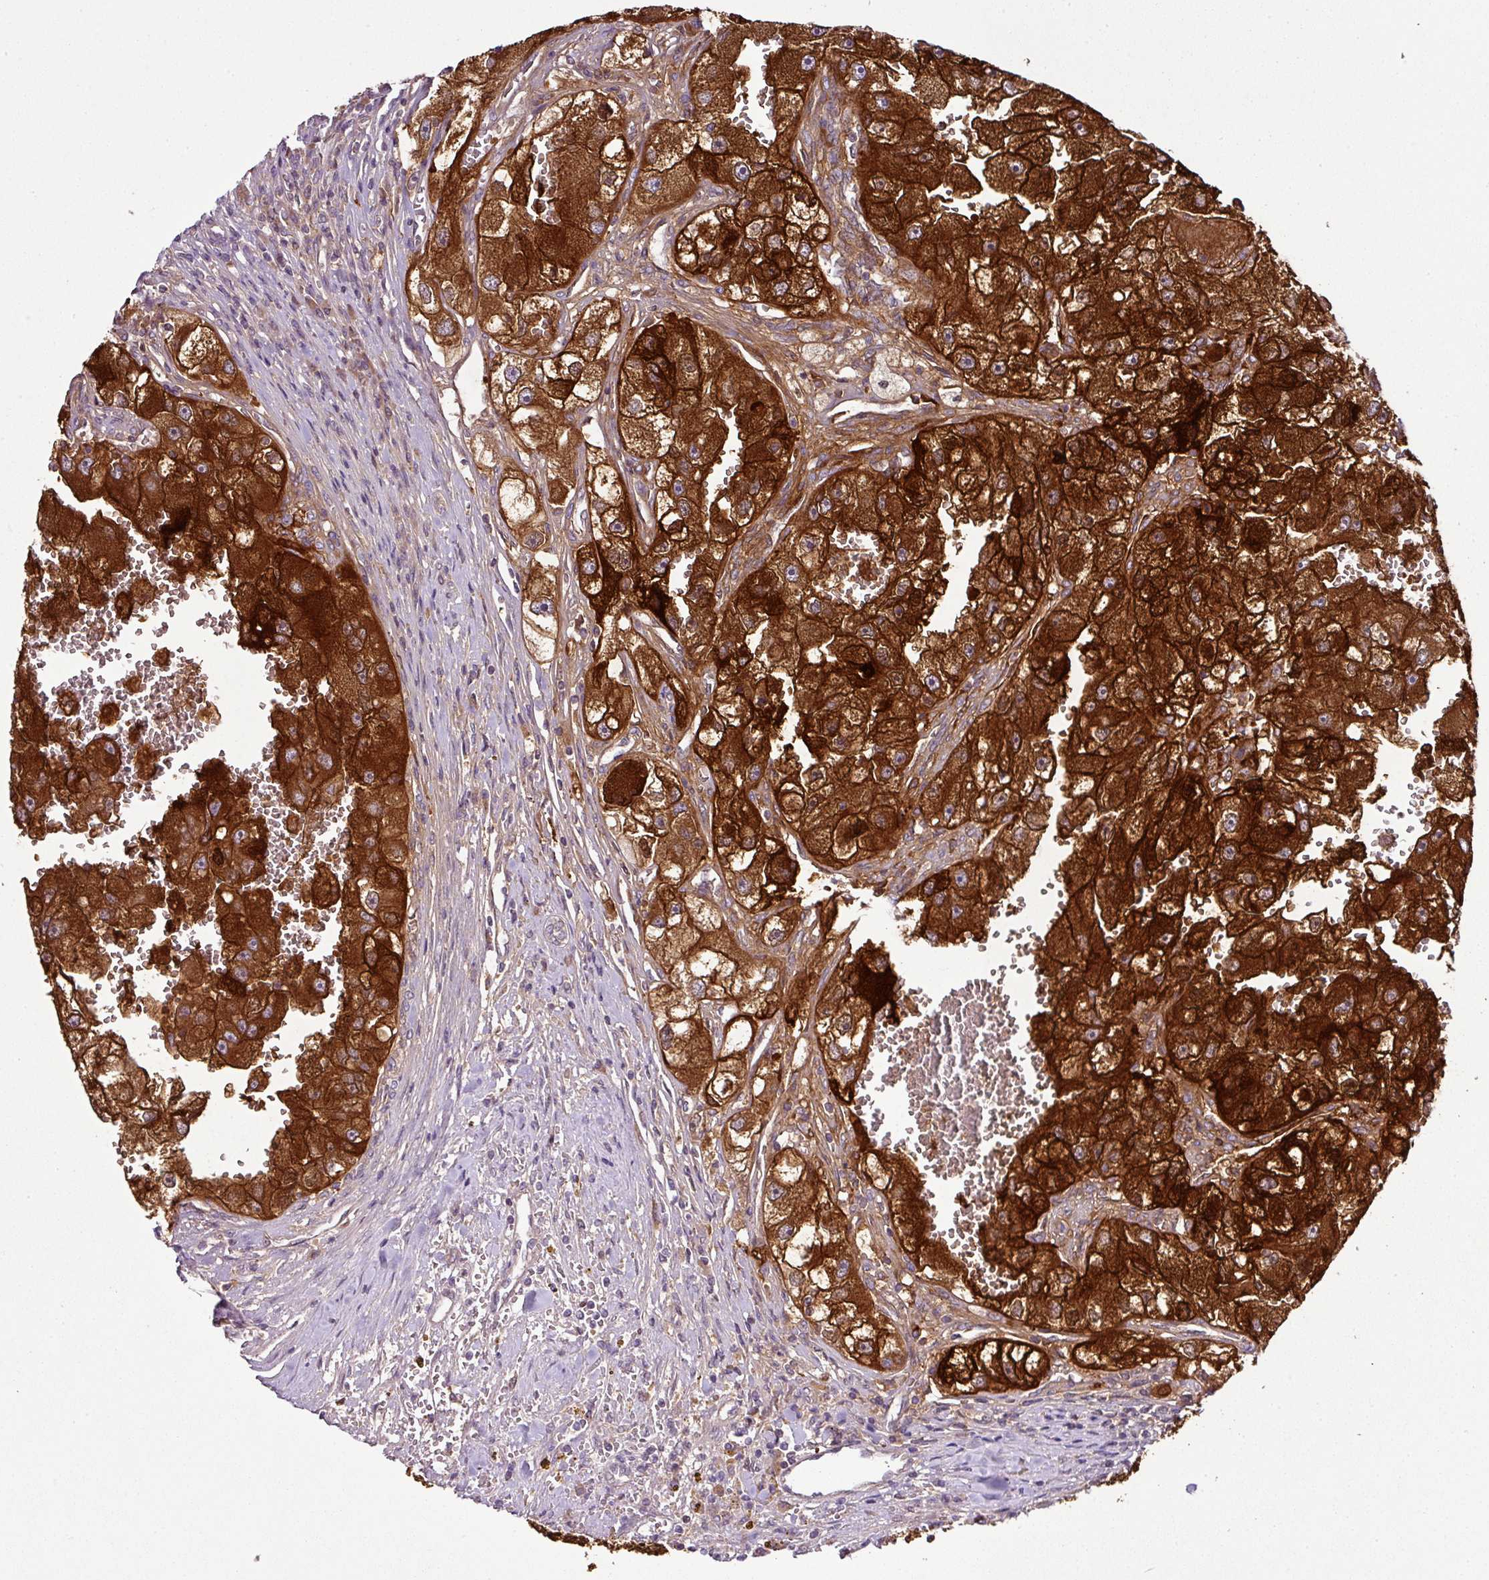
{"staining": {"intensity": "strong", "quantity": ">75%", "location": "cytoplasmic/membranous"}, "tissue": "renal cancer", "cell_type": "Tumor cells", "image_type": "cancer", "snomed": [{"axis": "morphology", "description": "Adenocarcinoma, NOS"}, {"axis": "topography", "description": "Kidney"}], "caption": "Immunohistochemistry micrograph of human renal adenocarcinoma stained for a protein (brown), which demonstrates high levels of strong cytoplasmic/membranous expression in approximately >75% of tumor cells.", "gene": "TMEM107", "patient": {"sex": "male", "age": 63}}